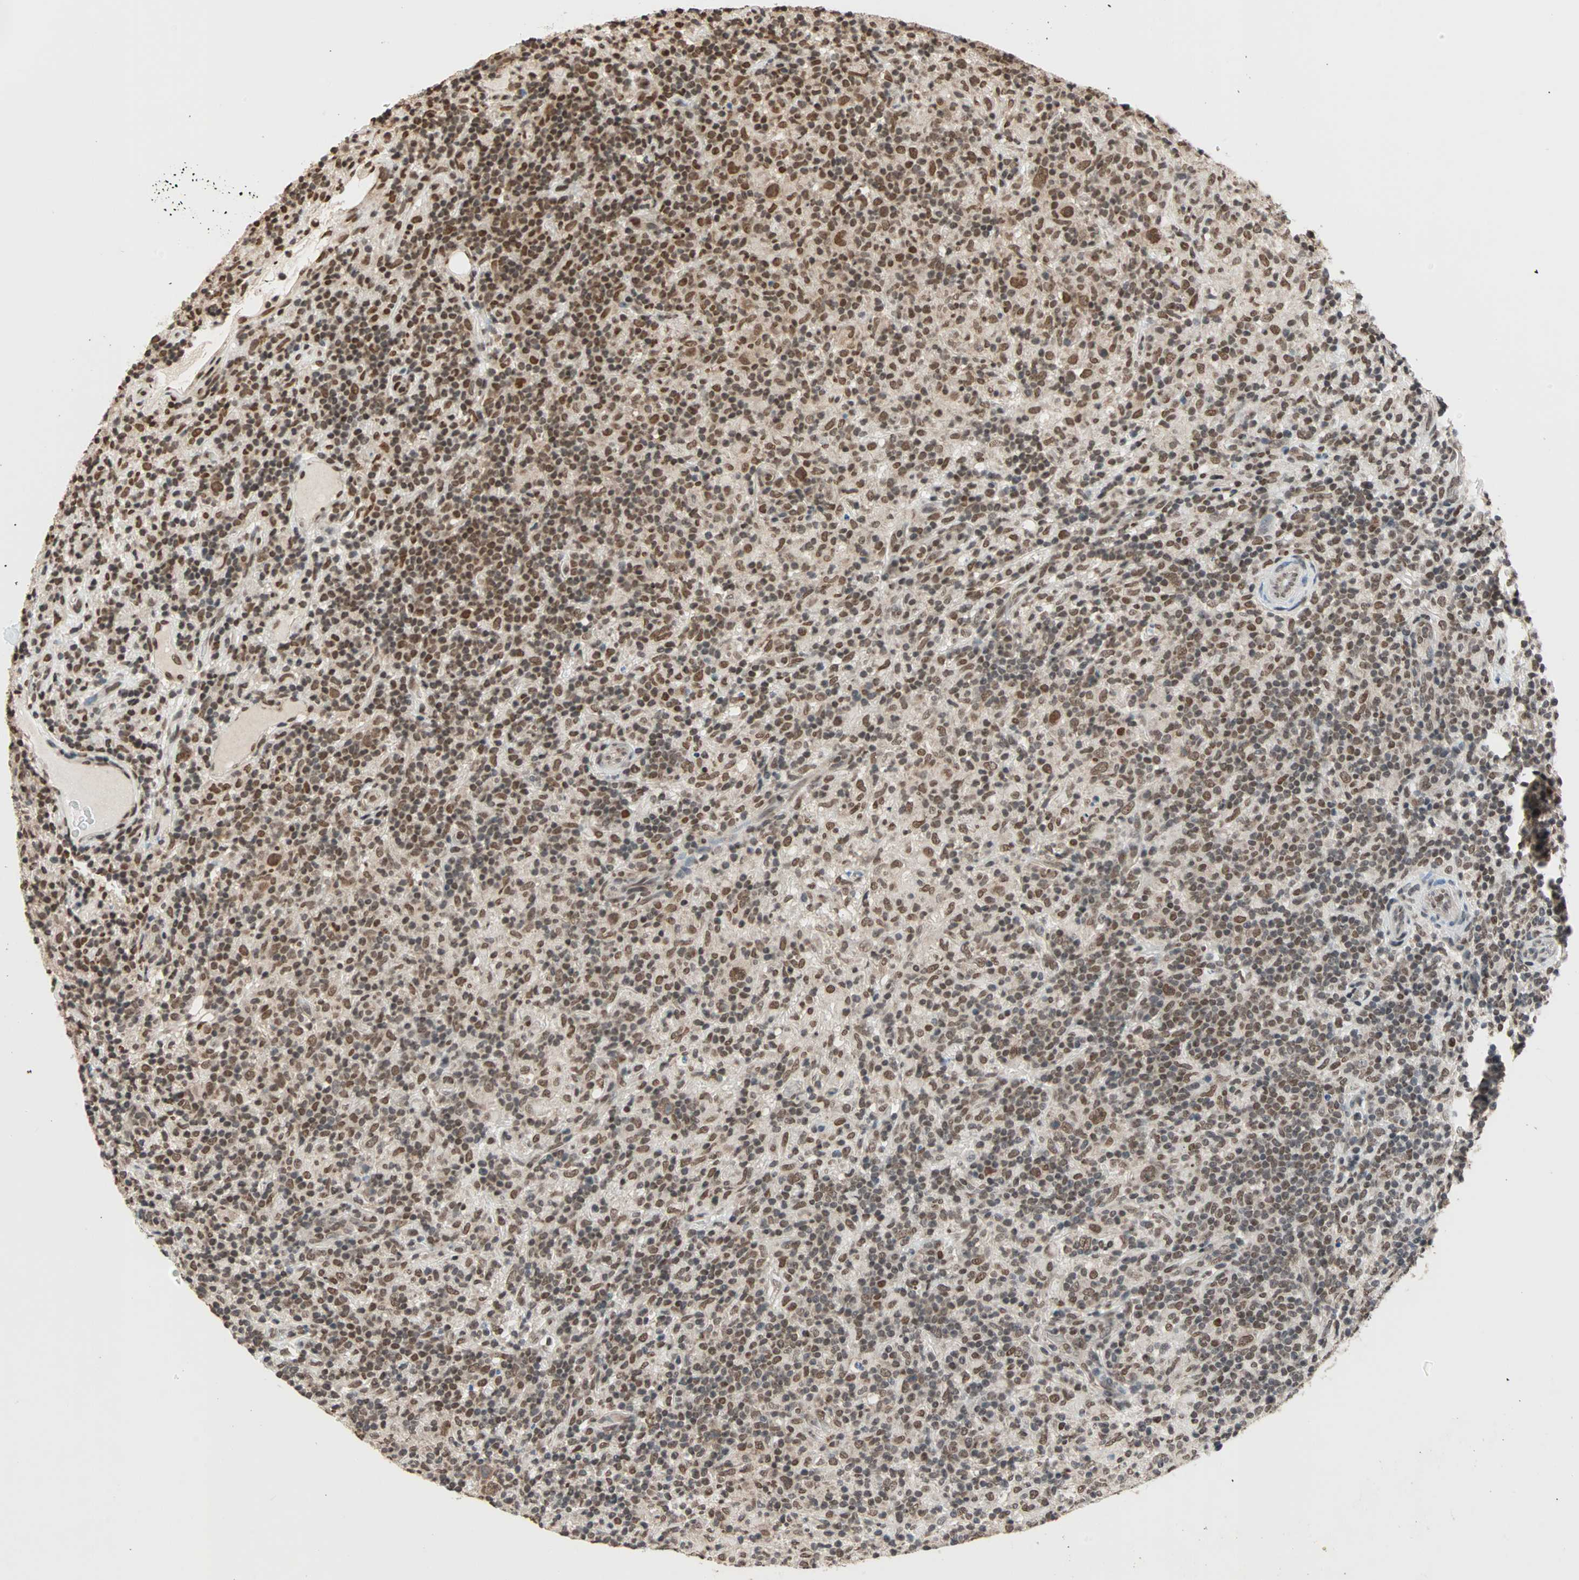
{"staining": {"intensity": "moderate", "quantity": ">75%", "location": "nuclear"}, "tissue": "lymphoma", "cell_type": "Tumor cells", "image_type": "cancer", "snomed": [{"axis": "morphology", "description": "Hodgkin's disease, NOS"}, {"axis": "topography", "description": "Lymph node"}], "caption": "Hodgkin's disease tissue displays moderate nuclear expression in approximately >75% of tumor cells (DAB (3,3'-diaminobenzidine) = brown stain, brightfield microscopy at high magnification).", "gene": "DAZAP1", "patient": {"sex": "male", "age": 70}}